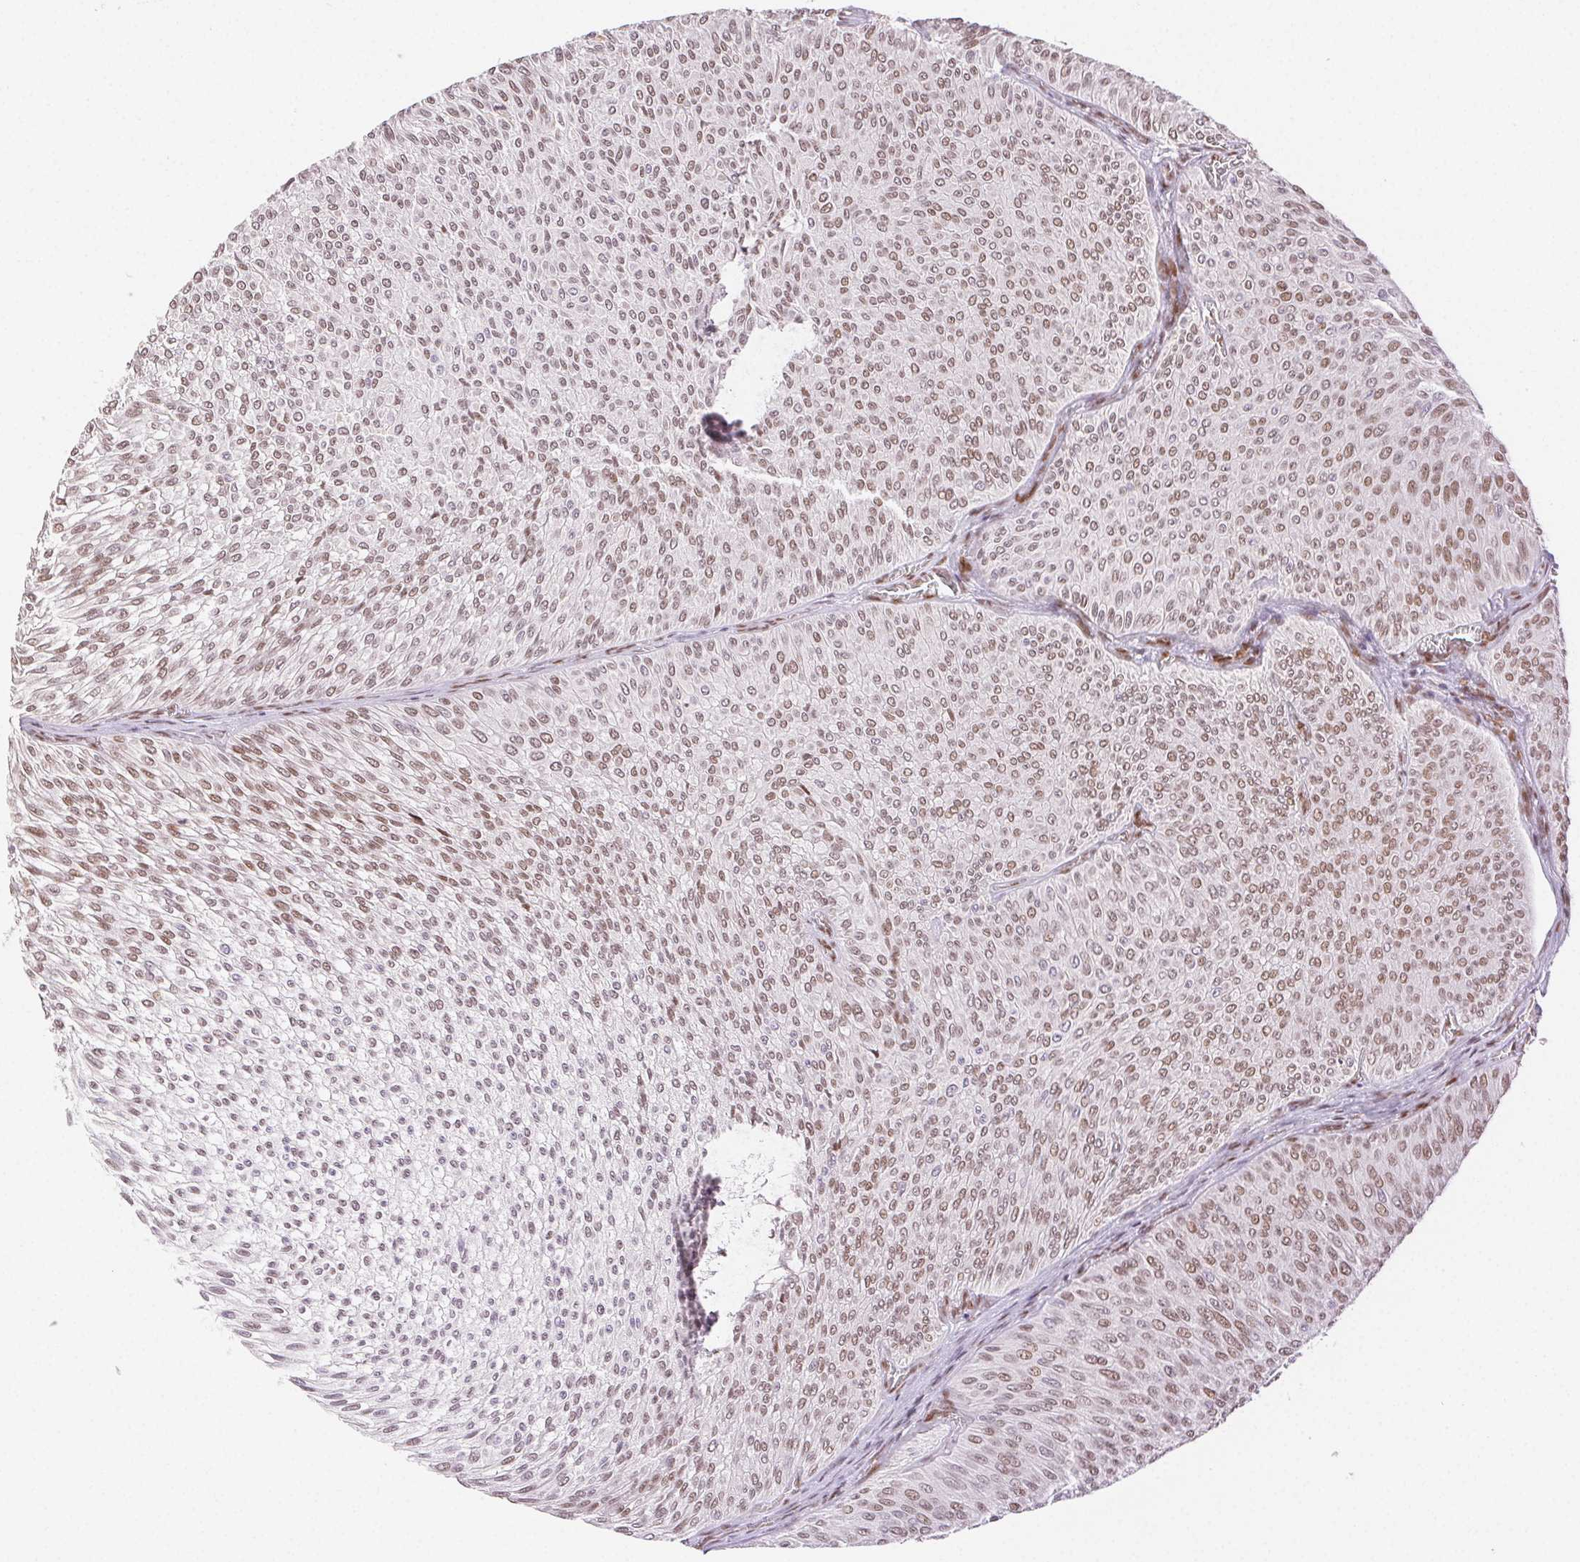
{"staining": {"intensity": "moderate", "quantity": ">75%", "location": "nuclear"}, "tissue": "urothelial cancer", "cell_type": "Tumor cells", "image_type": "cancer", "snomed": [{"axis": "morphology", "description": "Urothelial carcinoma, Low grade"}, {"axis": "topography", "description": "Urinary bladder"}], "caption": "An image of human urothelial cancer stained for a protein reveals moderate nuclear brown staining in tumor cells.", "gene": "H2AZ2", "patient": {"sex": "male", "age": 91}}